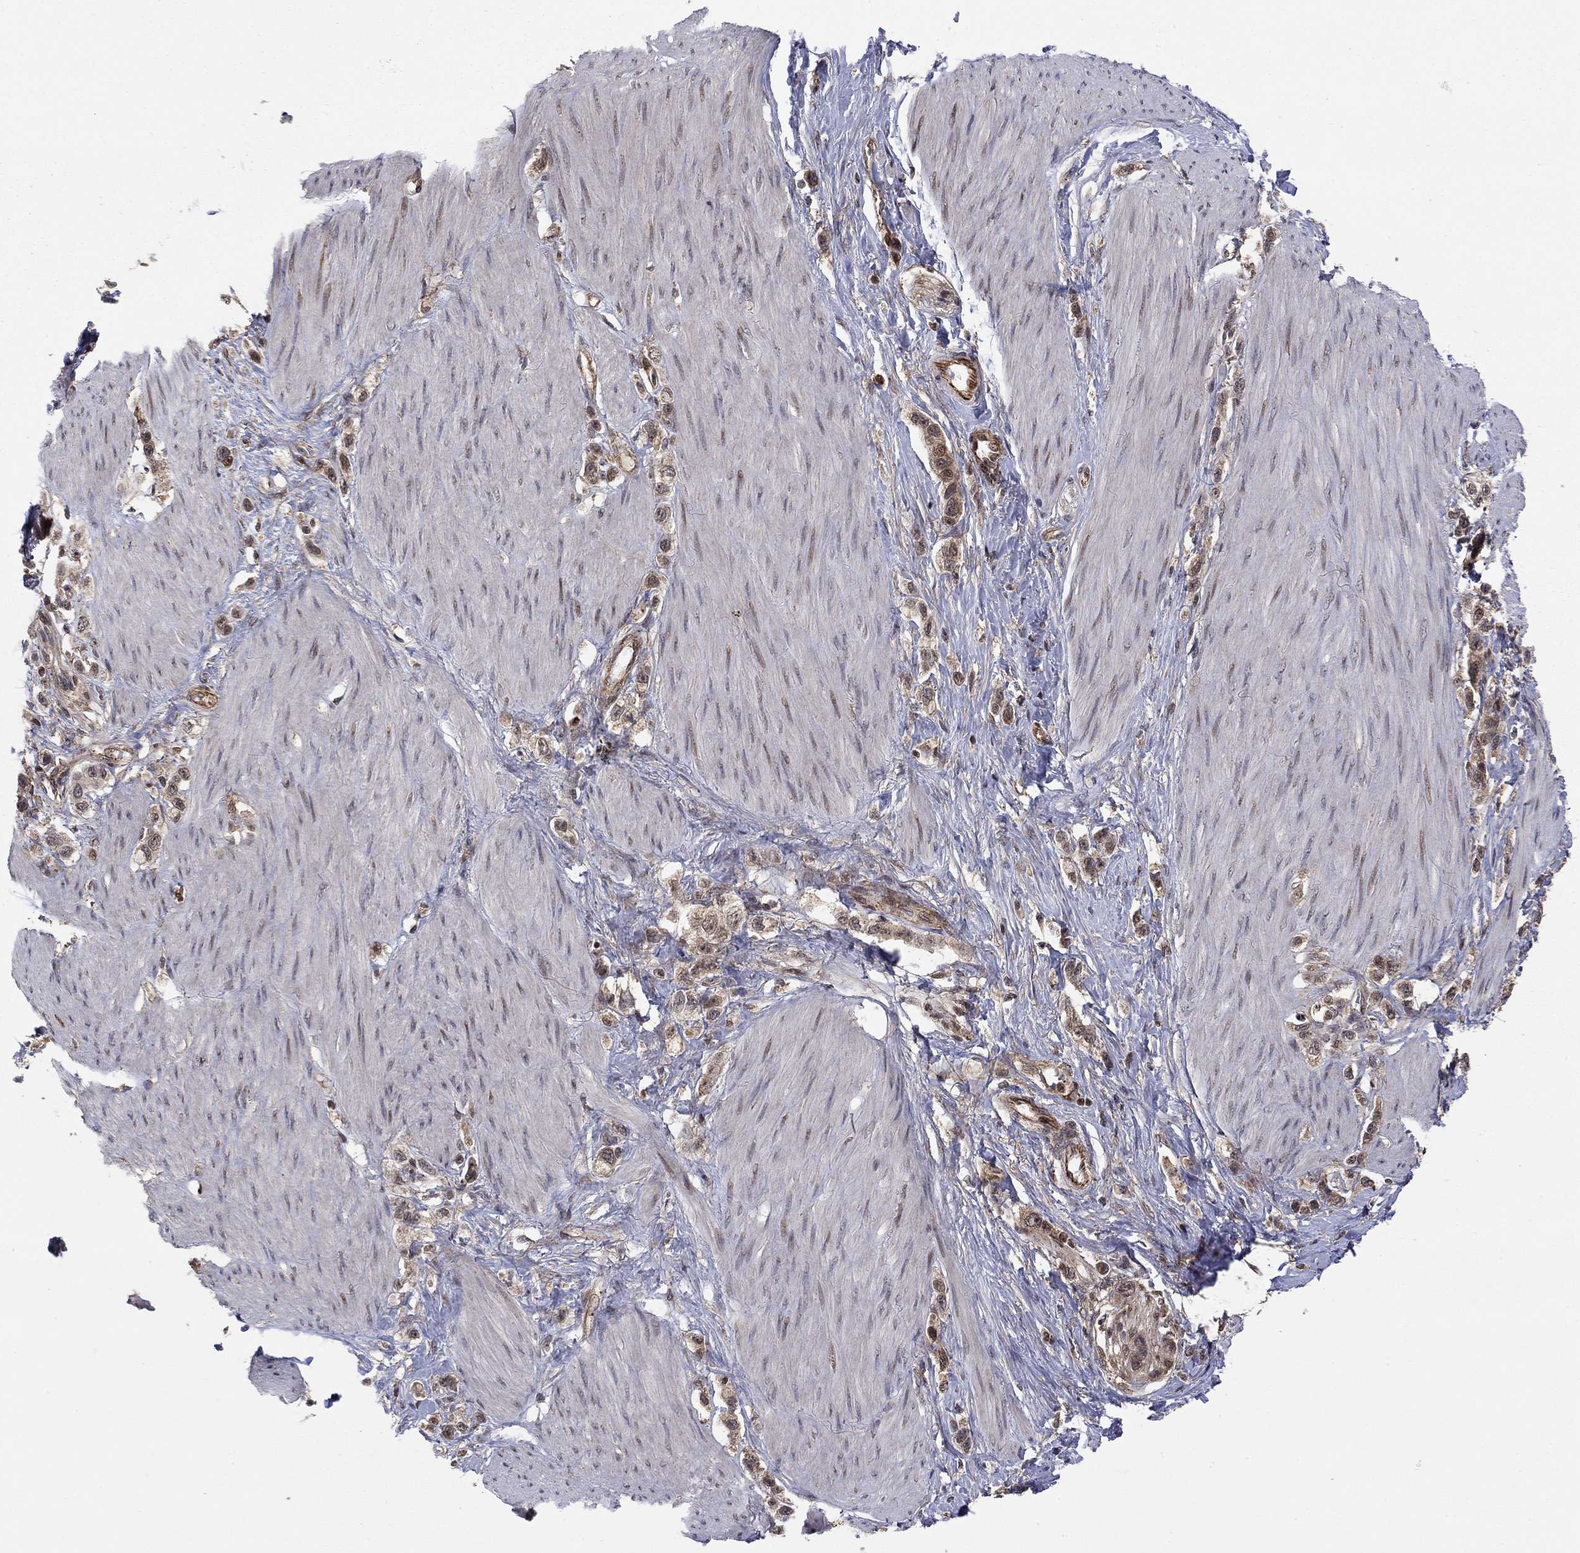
{"staining": {"intensity": "moderate", "quantity": "25%-75%", "location": "cytoplasmic/membranous,nuclear"}, "tissue": "stomach cancer", "cell_type": "Tumor cells", "image_type": "cancer", "snomed": [{"axis": "morphology", "description": "Normal tissue, NOS"}, {"axis": "morphology", "description": "Adenocarcinoma, NOS"}, {"axis": "morphology", "description": "Adenocarcinoma, High grade"}, {"axis": "topography", "description": "Stomach, upper"}, {"axis": "topography", "description": "Stomach"}], "caption": "DAB immunohistochemical staining of stomach cancer shows moderate cytoplasmic/membranous and nuclear protein positivity in about 25%-75% of tumor cells.", "gene": "TDP1", "patient": {"sex": "female", "age": 65}}